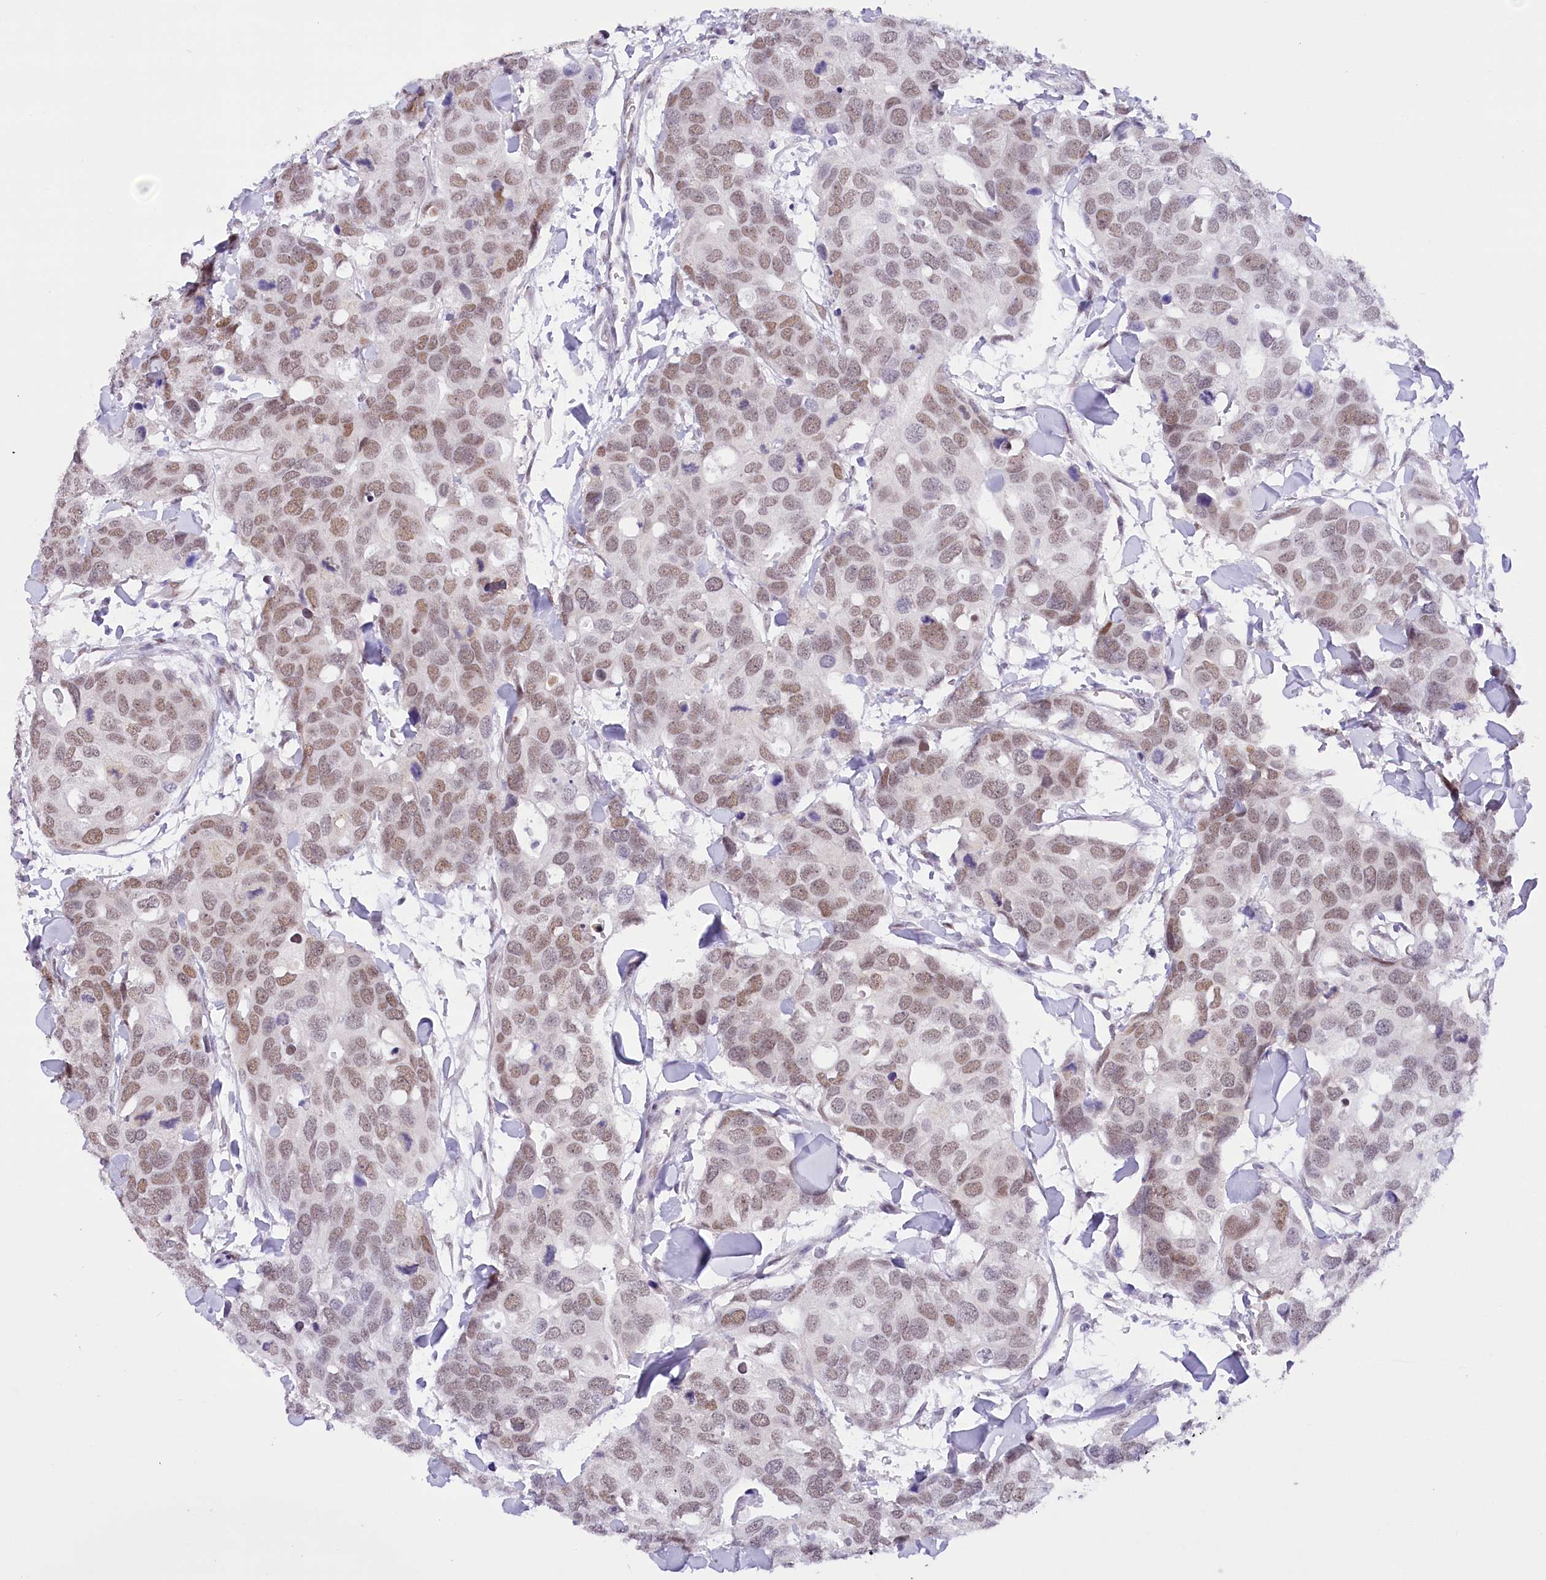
{"staining": {"intensity": "moderate", "quantity": ">75%", "location": "nuclear"}, "tissue": "breast cancer", "cell_type": "Tumor cells", "image_type": "cancer", "snomed": [{"axis": "morphology", "description": "Duct carcinoma"}, {"axis": "topography", "description": "Breast"}], "caption": "This is an image of immunohistochemistry (IHC) staining of invasive ductal carcinoma (breast), which shows moderate staining in the nuclear of tumor cells.", "gene": "HNRNPA0", "patient": {"sex": "female", "age": 83}}